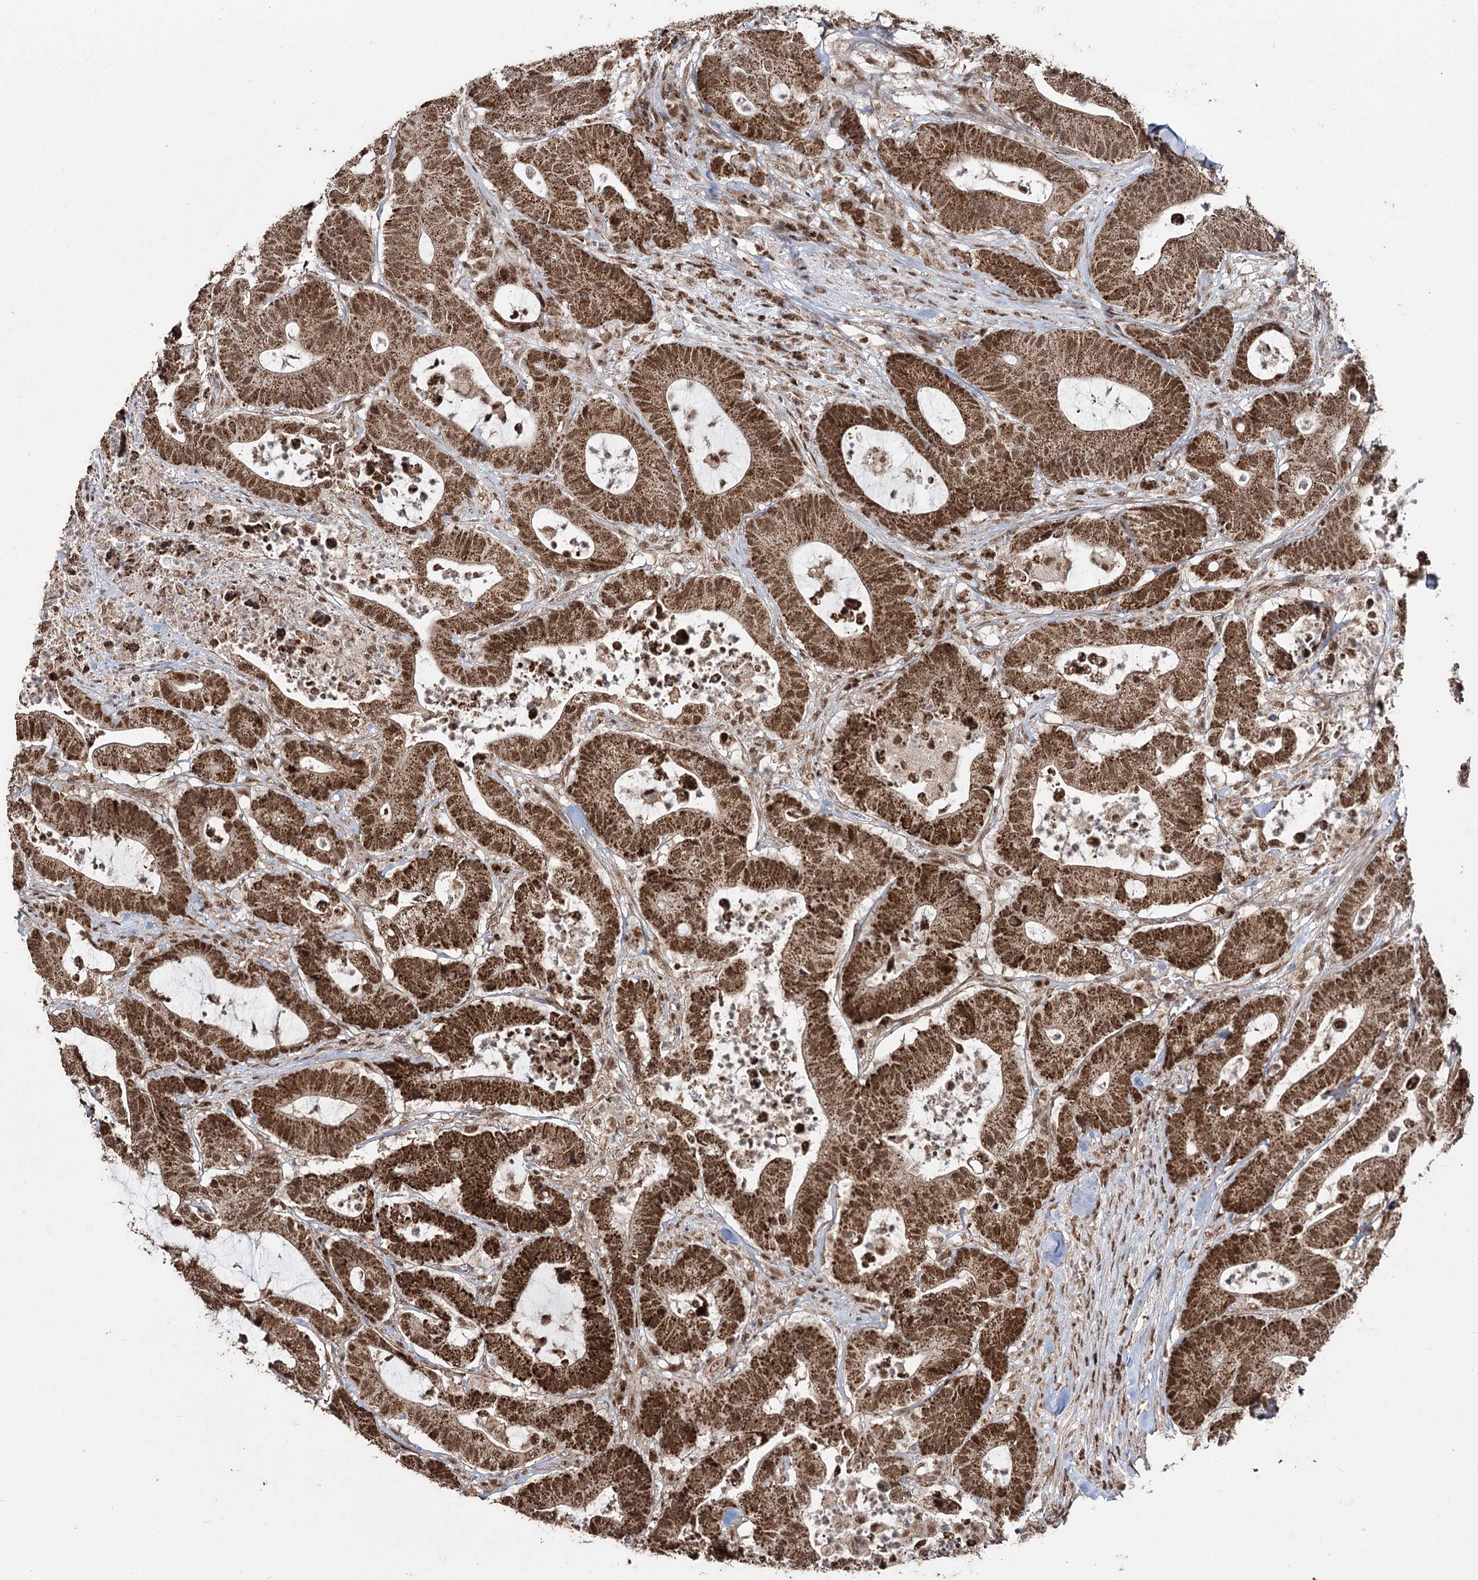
{"staining": {"intensity": "strong", "quantity": ">75%", "location": "cytoplasmic/membranous,nuclear"}, "tissue": "colorectal cancer", "cell_type": "Tumor cells", "image_type": "cancer", "snomed": [{"axis": "morphology", "description": "Adenocarcinoma, NOS"}, {"axis": "topography", "description": "Colon"}], "caption": "This histopathology image exhibits colorectal adenocarcinoma stained with immunohistochemistry (IHC) to label a protein in brown. The cytoplasmic/membranous and nuclear of tumor cells show strong positivity for the protein. Nuclei are counter-stained blue.", "gene": "PDHX", "patient": {"sex": "female", "age": 84}}